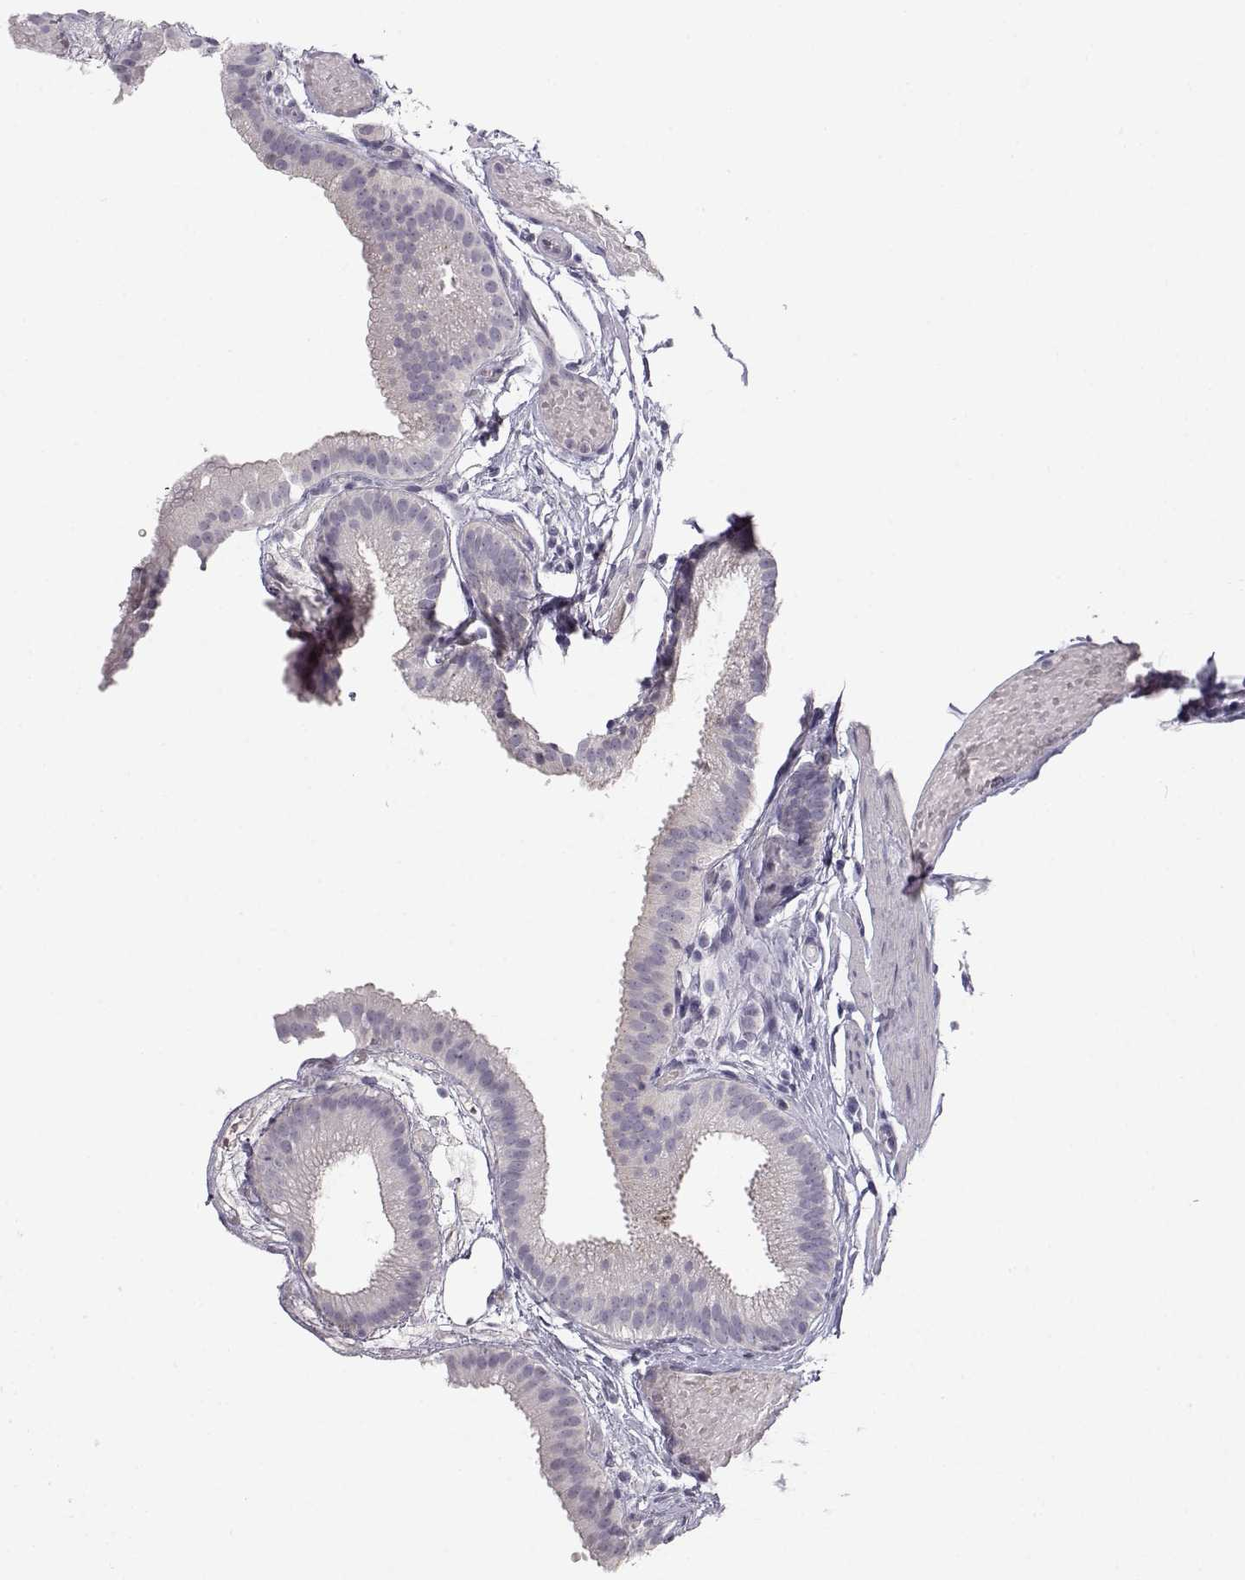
{"staining": {"intensity": "negative", "quantity": "none", "location": "none"}, "tissue": "gallbladder", "cell_type": "Glandular cells", "image_type": "normal", "snomed": [{"axis": "morphology", "description": "Normal tissue, NOS"}, {"axis": "topography", "description": "Gallbladder"}], "caption": "Immunohistochemical staining of benign human gallbladder demonstrates no significant positivity in glandular cells. (Immunohistochemistry (ihc), brightfield microscopy, high magnification).", "gene": "MYCBPAP", "patient": {"sex": "female", "age": 45}}